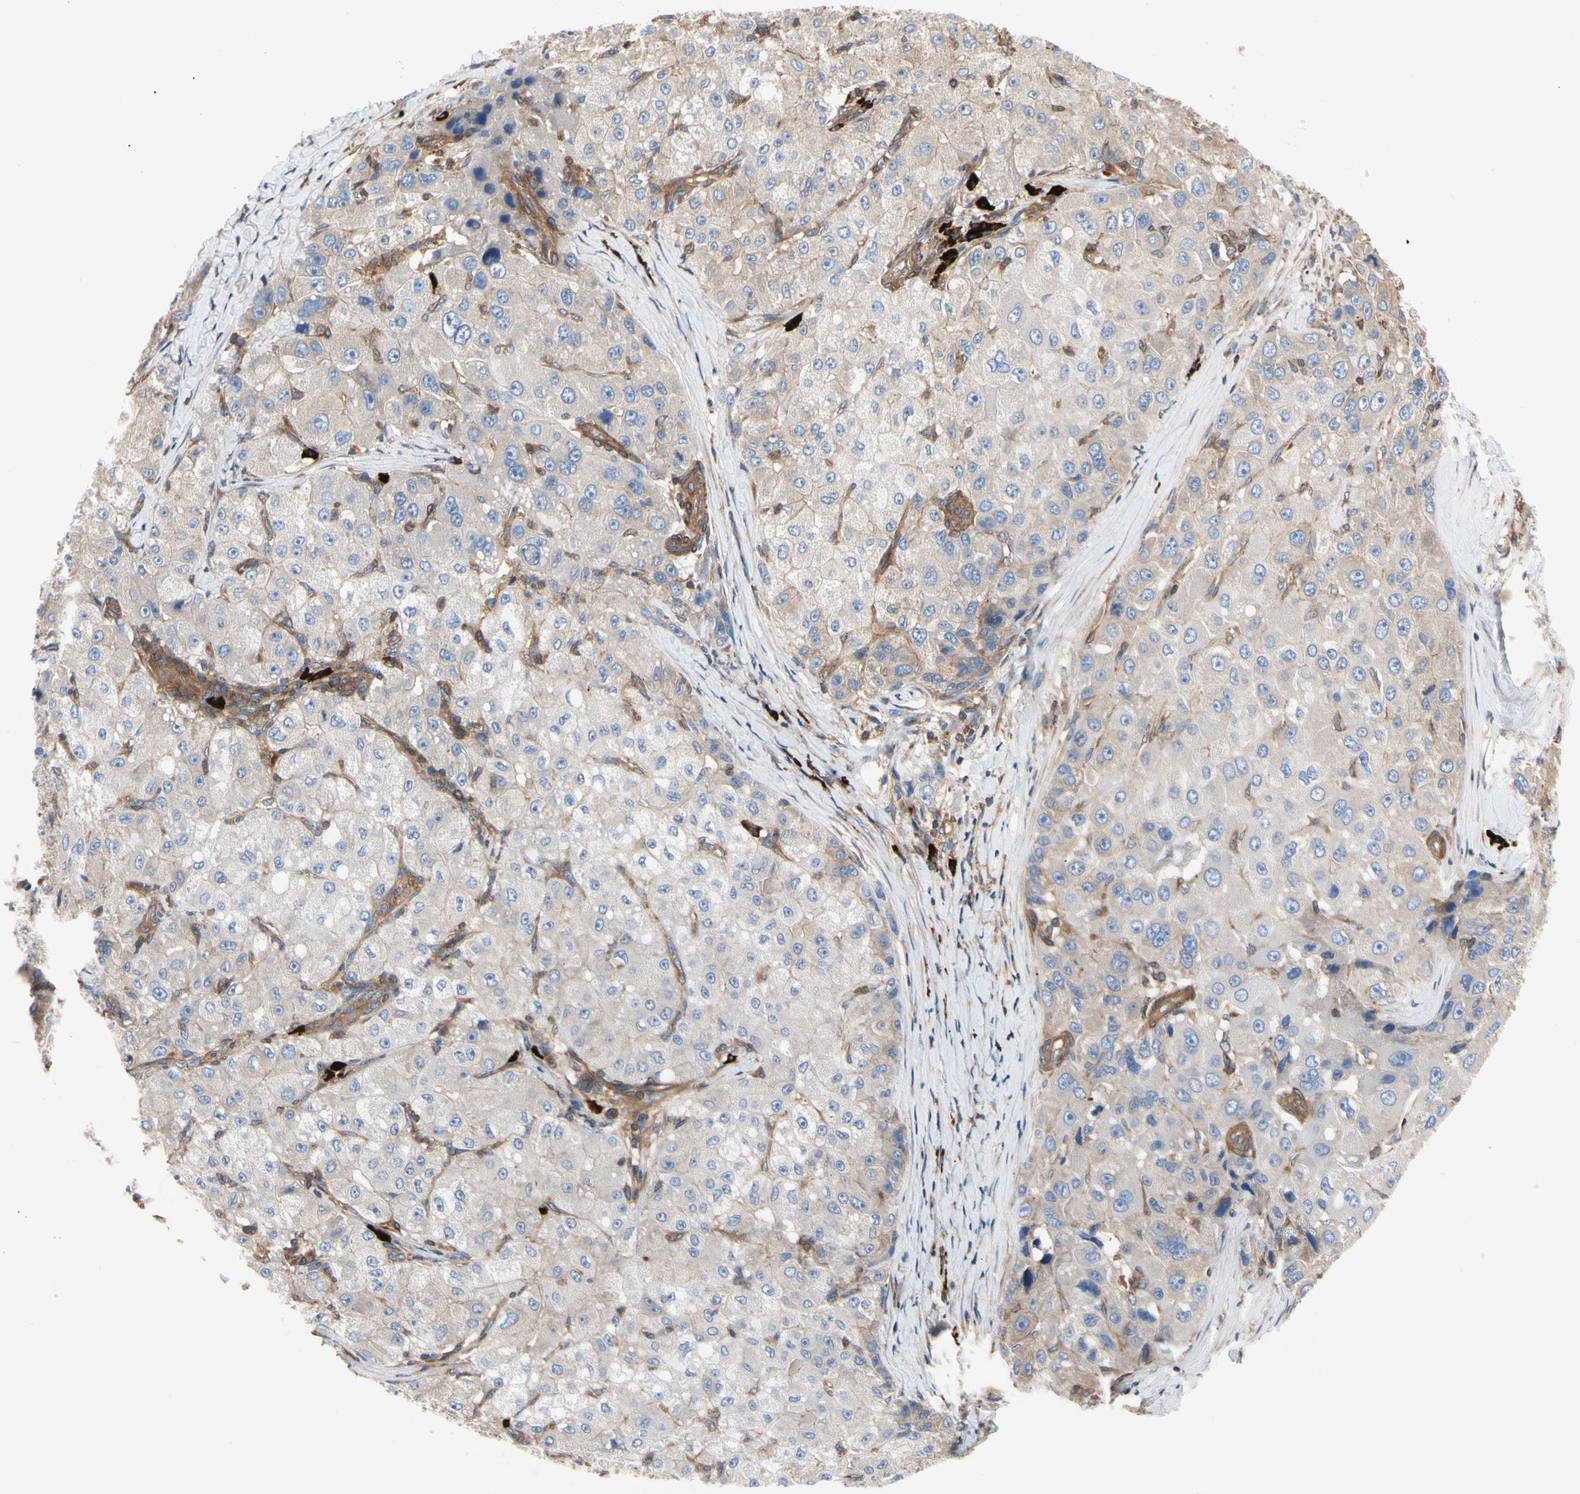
{"staining": {"intensity": "weak", "quantity": ">75%", "location": "cytoplasmic/membranous"}, "tissue": "liver cancer", "cell_type": "Tumor cells", "image_type": "cancer", "snomed": [{"axis": "morphology", "description": "Carcinoma, Hepatocellular, NOS"}, {"axis": "topography", "description": "Liver"}], "caption": "Liver cancer (hepatocellular carcinoma) stained with a protein marker displays weak staining in tumor cells.", "gene": "ROCK1", "patient": {"sex": "male", "age": 80}}